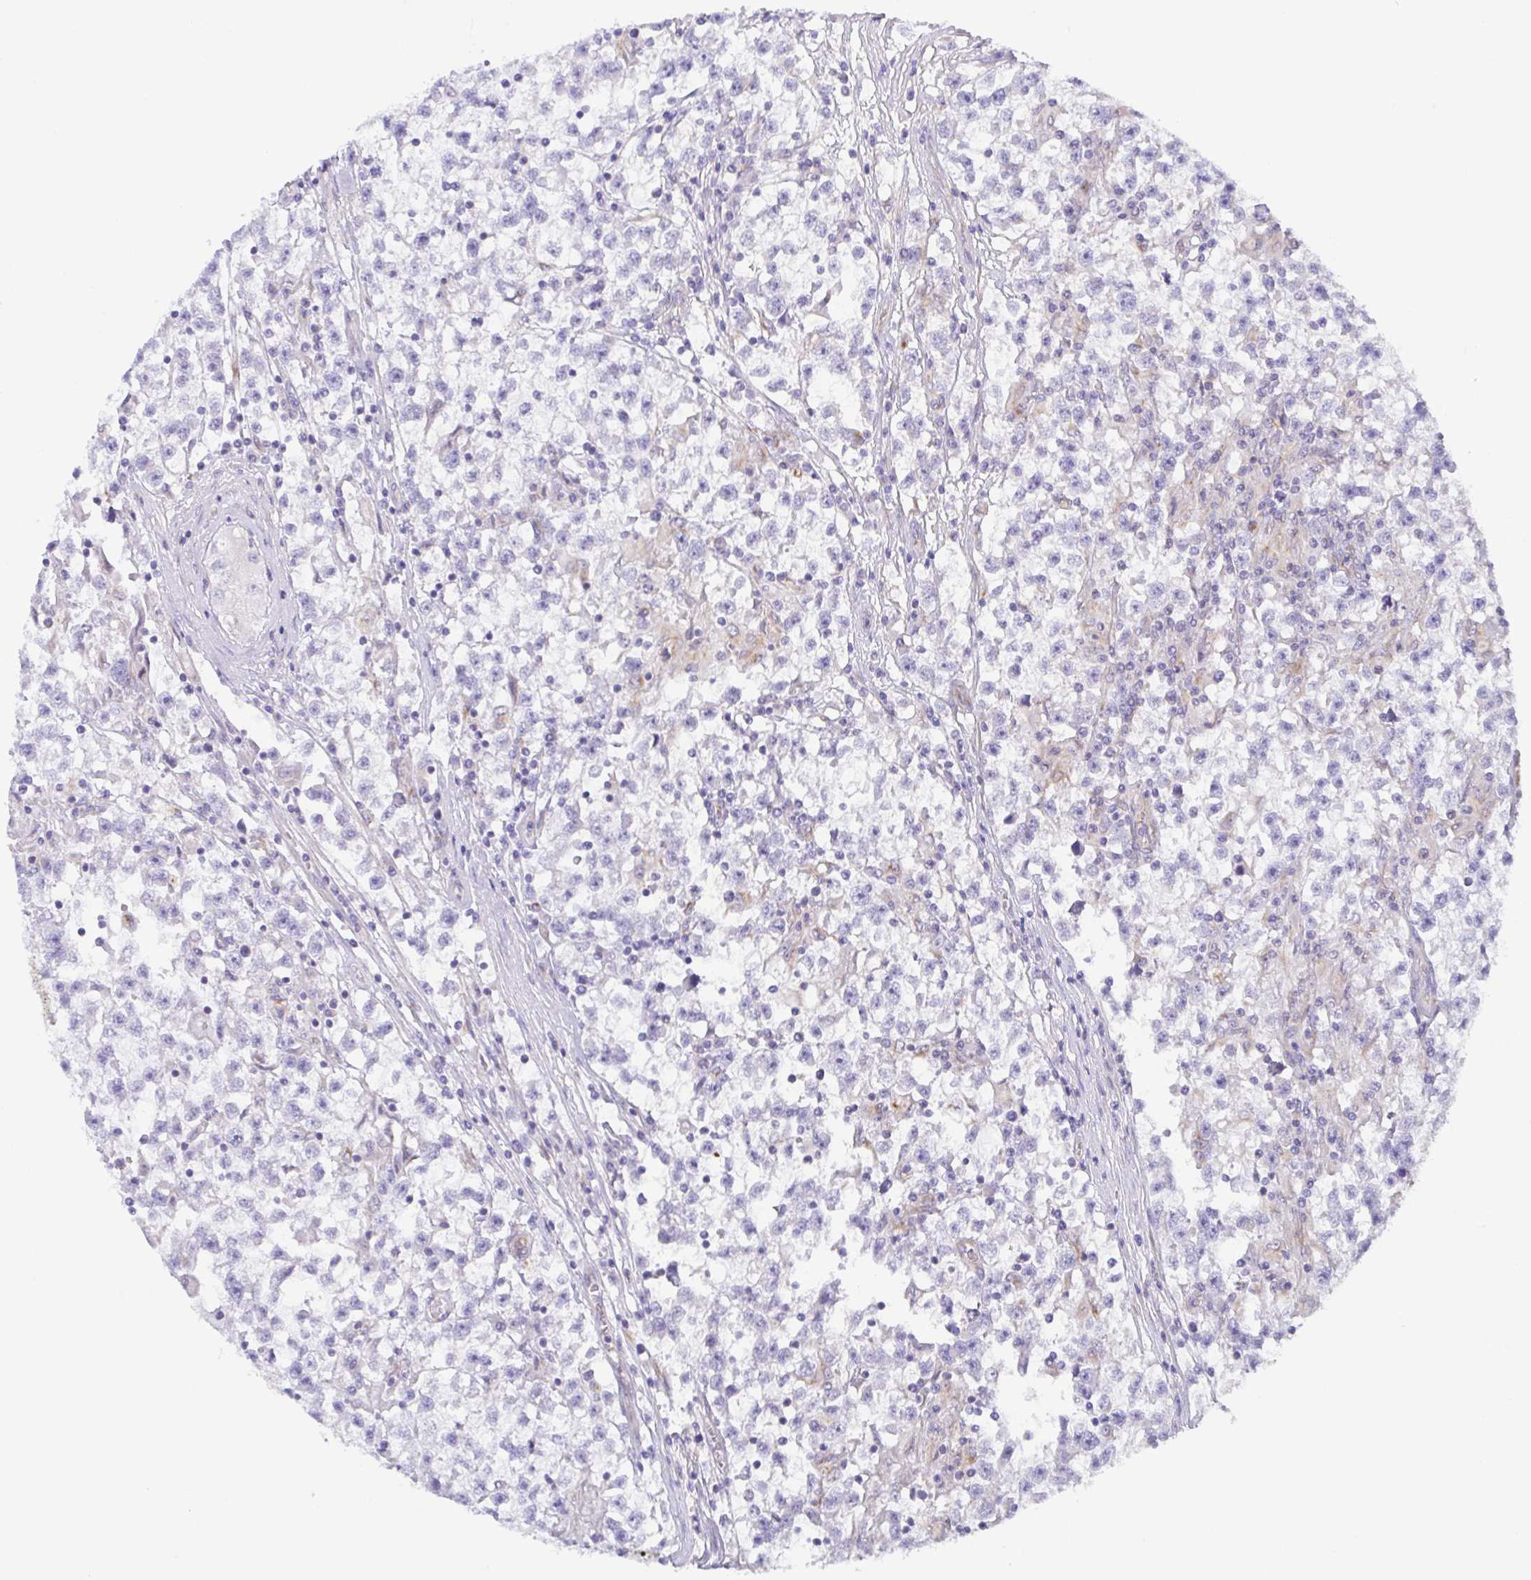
{"staining": {"intensity": "negative", "quantity": "none", "location": "none"}, "tissue": "testis cancer", "cell_type": "Tumor cells", "image_type": "cancer", "snomed": [{"axis": "morphology", "description": "Seminoma, NOS"}, {"axis": "topography", "description": "Testis"}], "caption": "This is an IHC image of human testis cancer. There is no expression in tumor cells.", "gene": "KIF5B", "patient": {"sex": "male", "age": 31}}